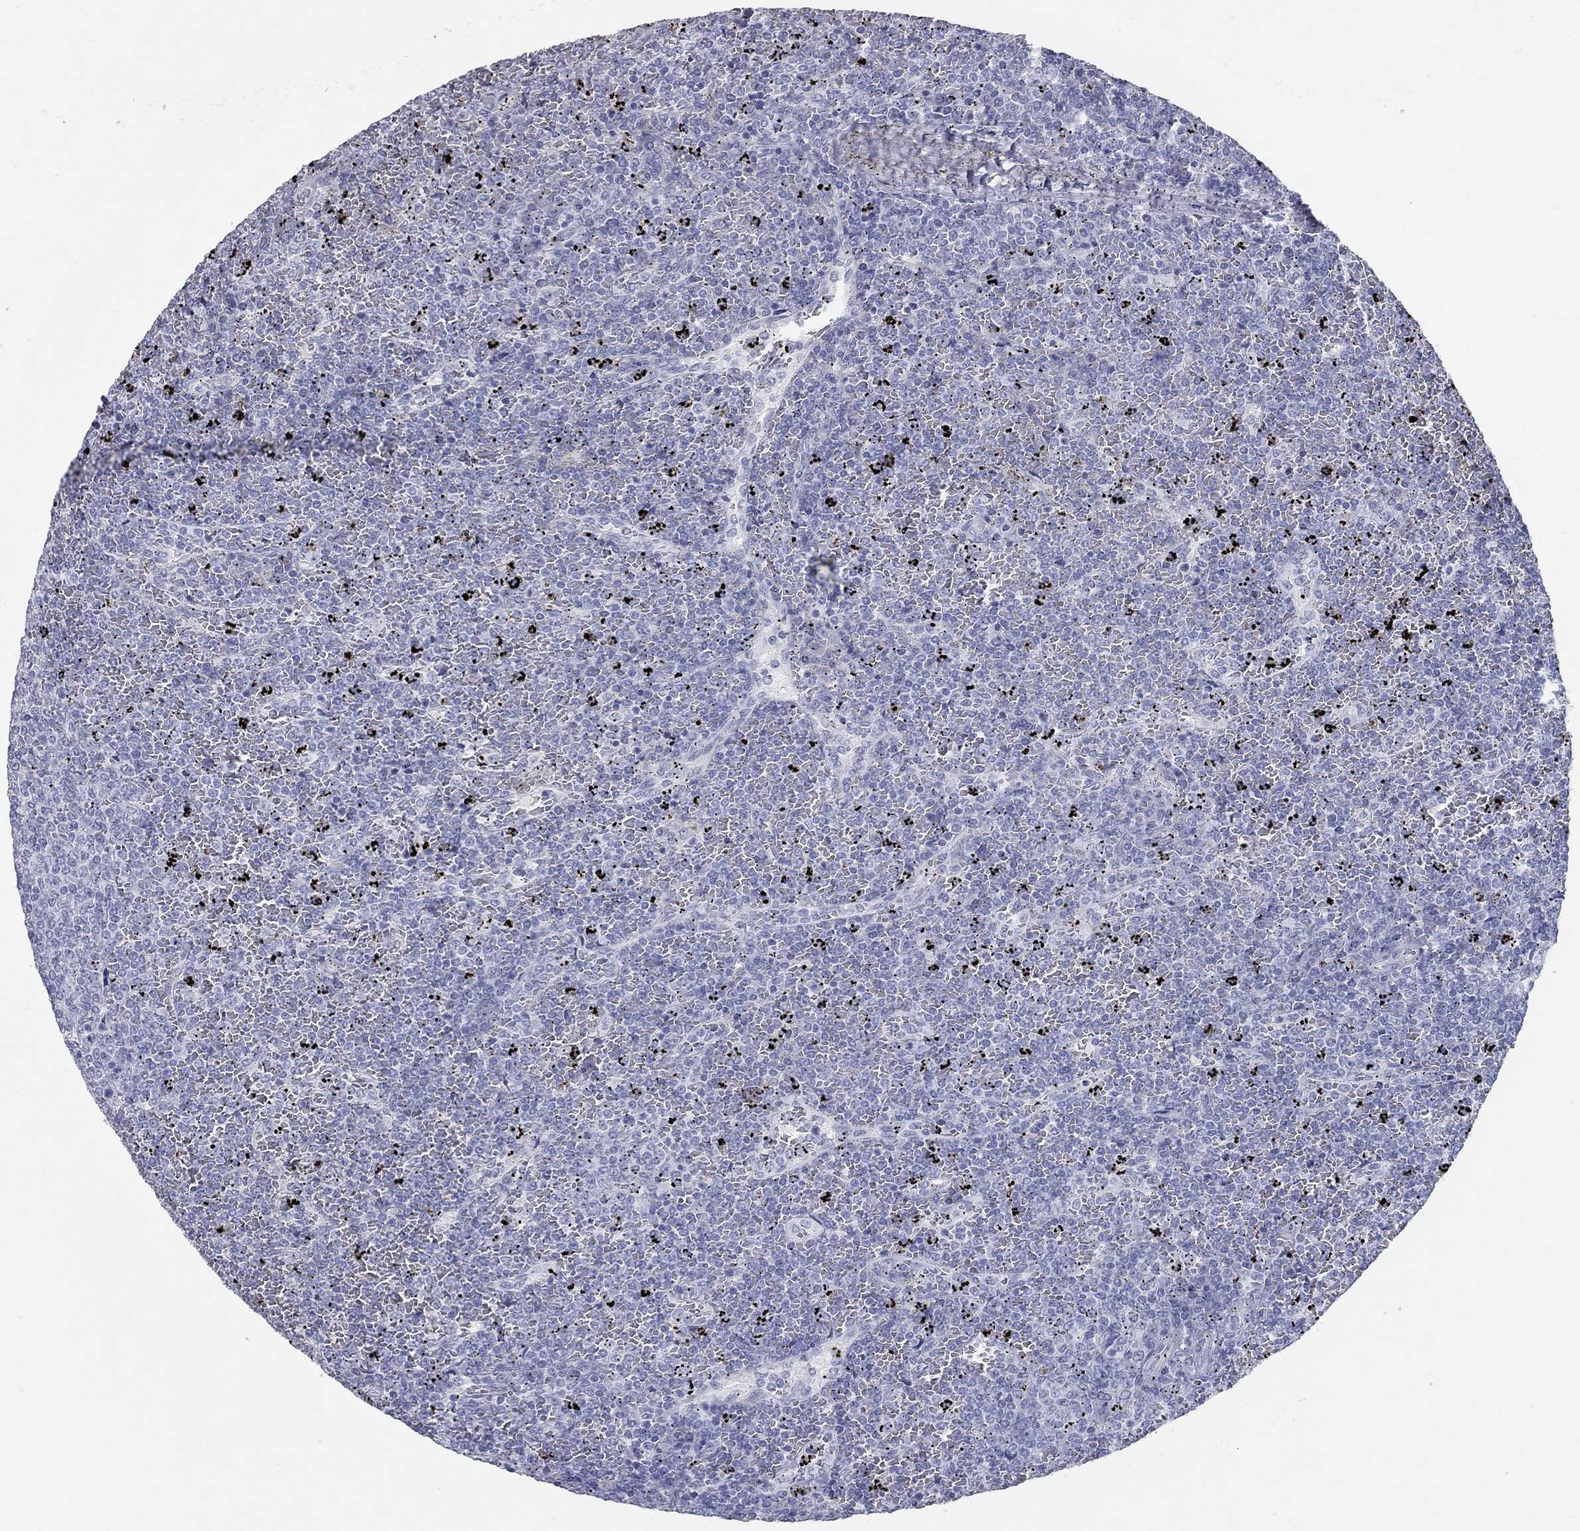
{"staining": {"intensity": "negative", "quantity": "none", "location": "none"}, "tissue": "lymphoma", "cell_type": "Tumor cells", "image_type": "cancer", "snomed": [{"axis": "morphology", "description": "Malignant lymphoma, non-Hodgkin's type, Low grade"}, {"axis": "topography", "description": "Spleen"}], "caption": "Lymphoma stained for a protein using IHC reveals no staining tumor cells.", "gene": "TAC1", "patient": {"sex": "female", "age": 77}}